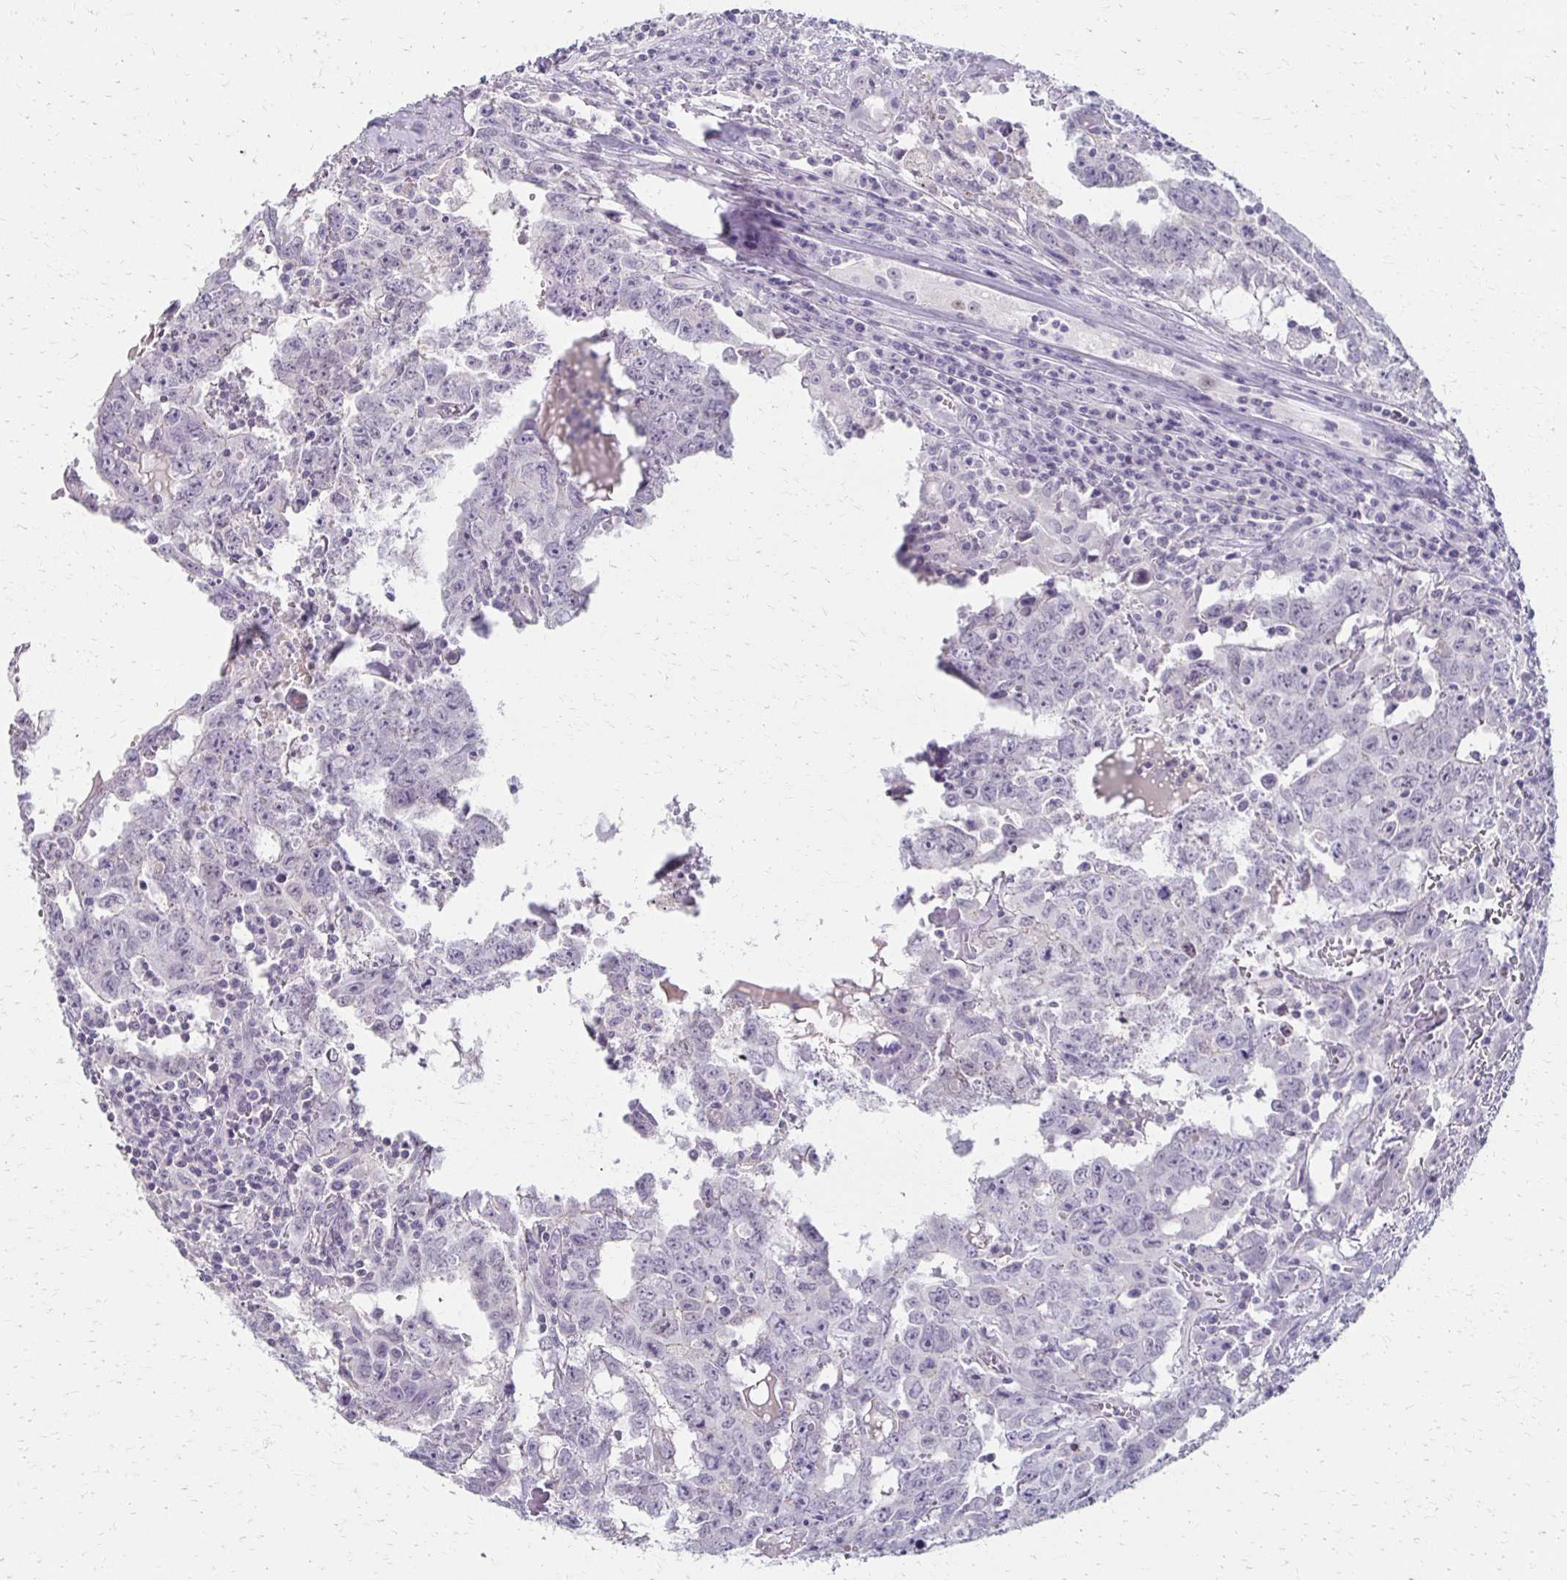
{"staining": {"intensity": "negative", "quantity": "none", "location": "none"}, "tissue": "testis cancer", "cell_type": "Tumor cells", "image_type": "cancer", "snomed": [{"axis": "morphology", "description": "Carcinoma, Embryonal, NOS"}, {"axis": "topography", "description": "Testis"}], "caption": "Immunohistochemistry (IHC) of human embryonal carcinoma (testis) reveals no positivity in tumor cells.", "gene": "FOXO4", "patient": {"sex": "male", "age": 22}}